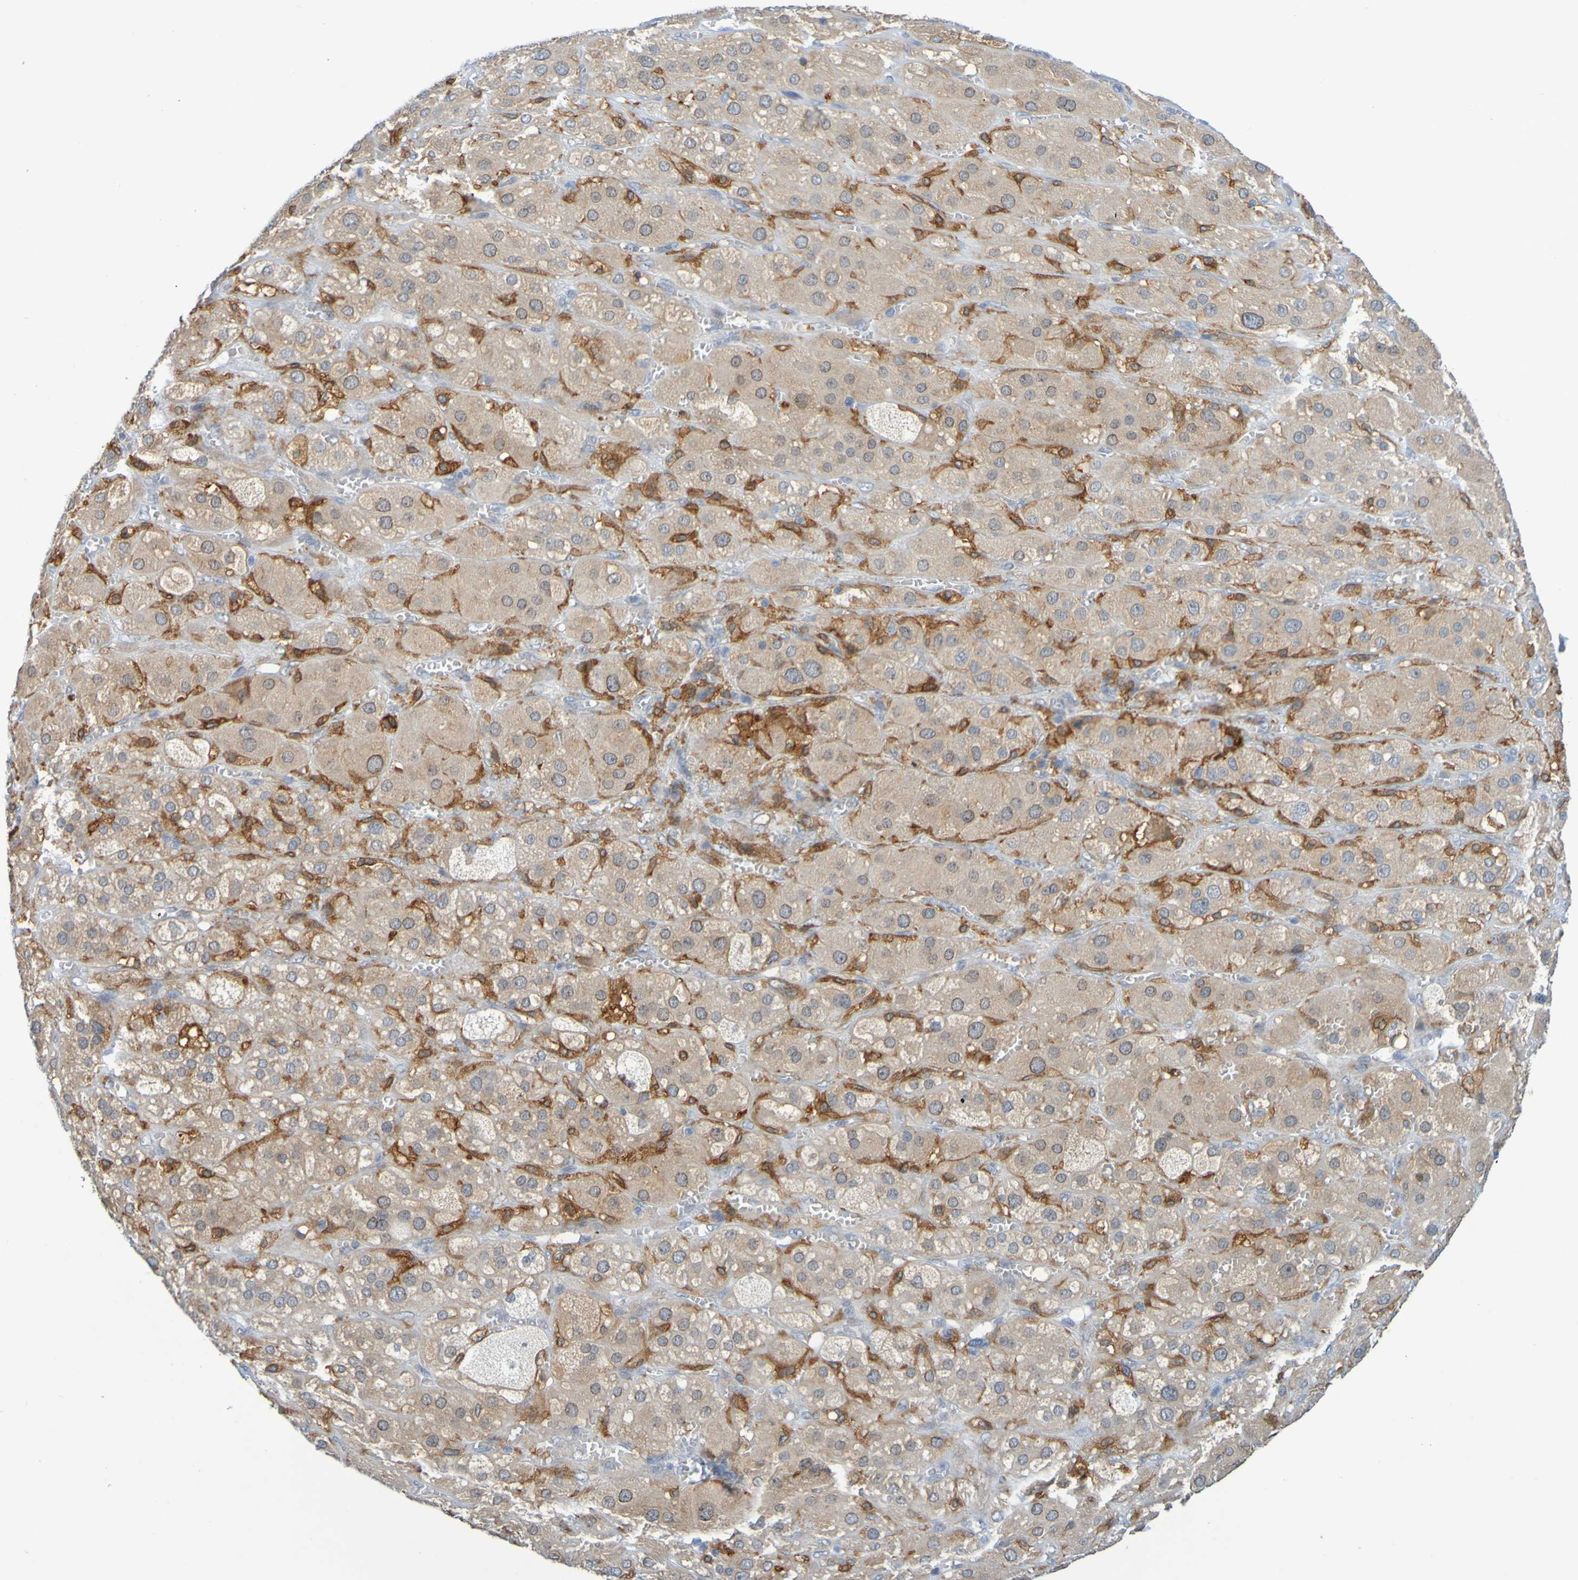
{"staining": {"intensity": "weak", "quantity": ">75%", "location": "cytoplasmic/membranous"}, "tissue": "adrenal gland", "cell_type": "Glandular cells", "image_type": "normal", "snomed": [{"axis": "morphology", "description": "Normal tissue, NOS"}, {"axis": "topography", "description": "Adrenal gland"}], "caption": "Immunohistochemistry (IHC) photomicrograph of benign adrenal gland stained for a protein (brown), which exhibits low levels of weak cytoplasmic/membranous expression in about >75% of glandular cells.", "gene": "LILRB5", "patient": {"sex": "female", "age": 47}}